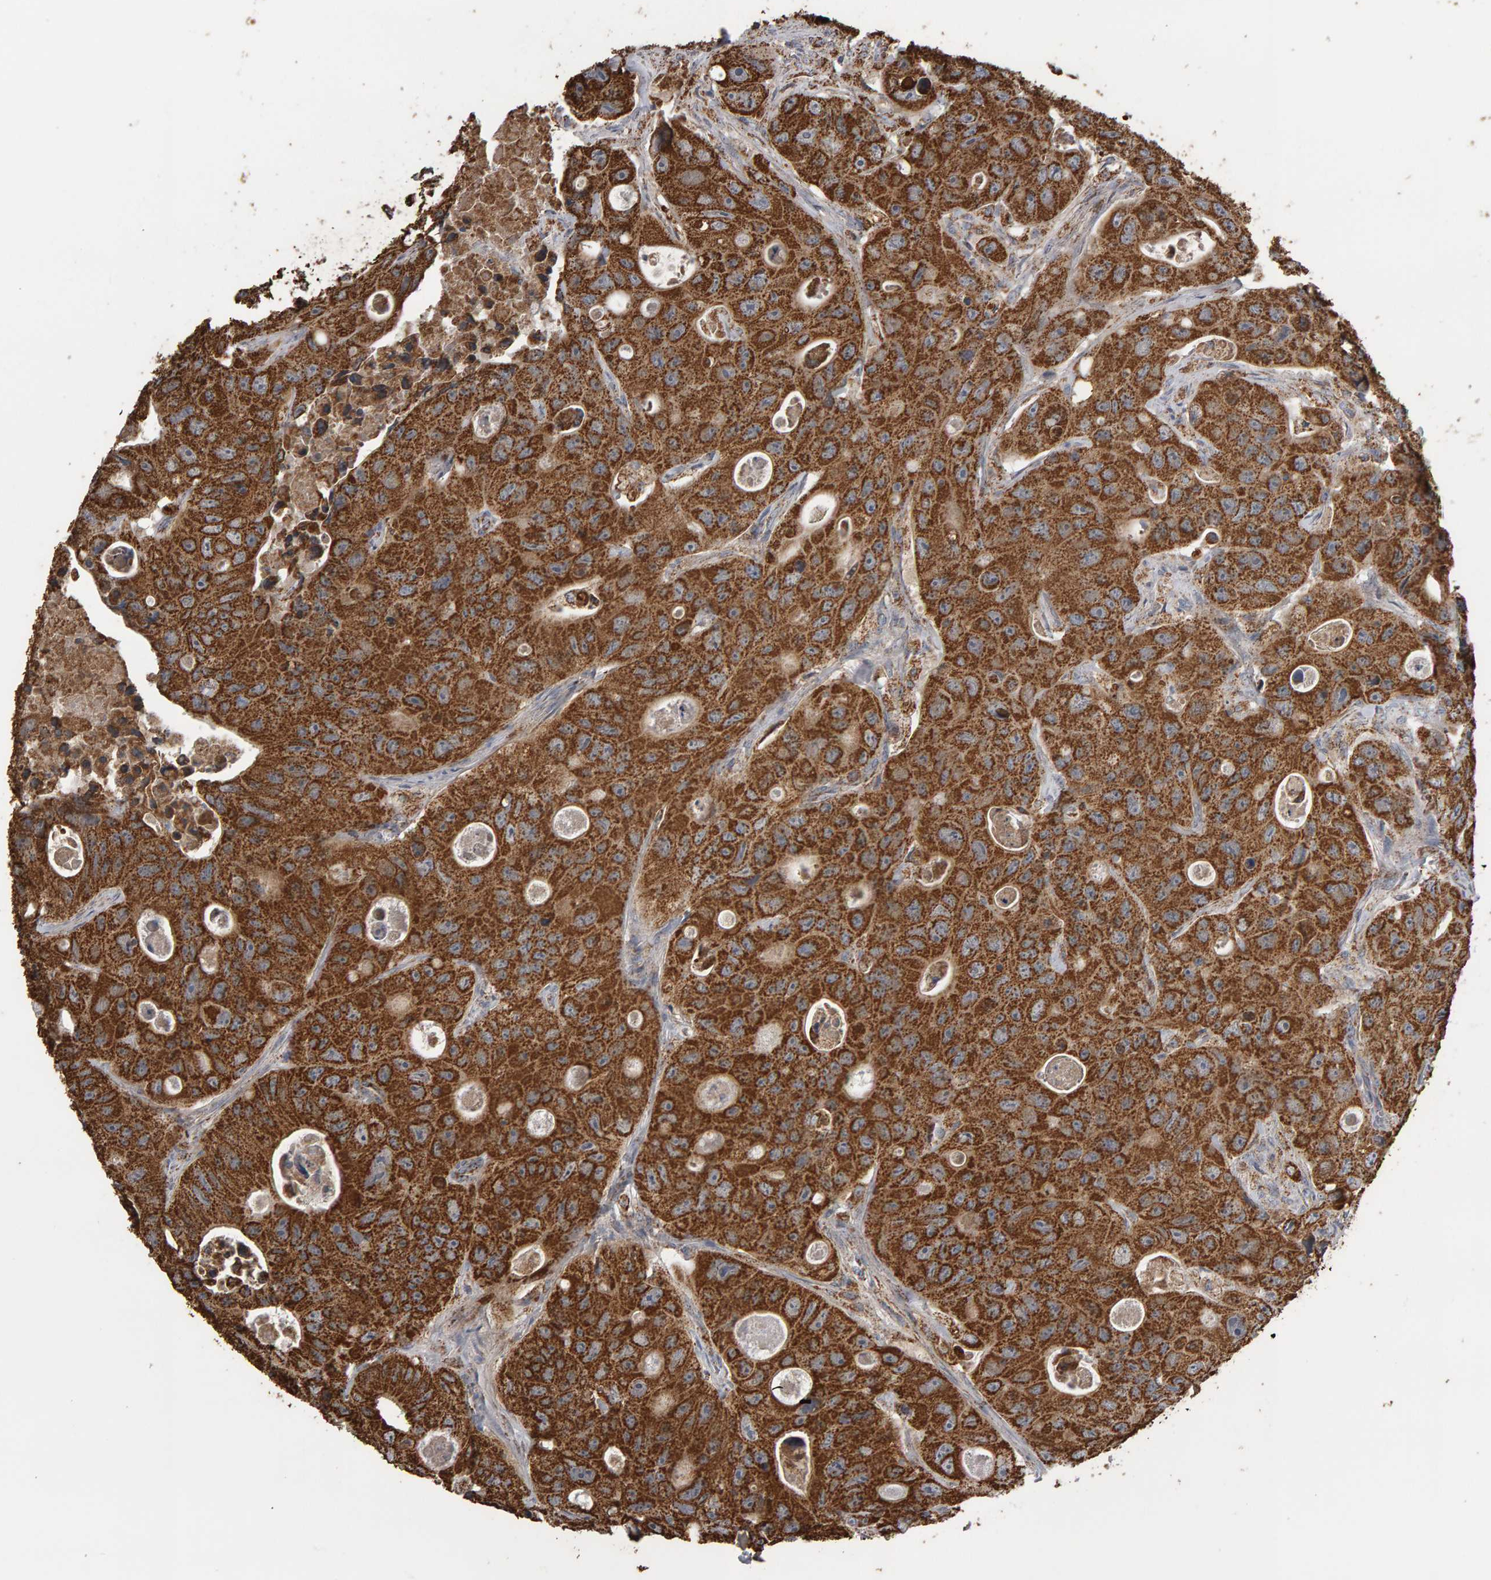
{"staining": {"intensity": "strong", "quantity": ">75%", "location": "cytoplasmic/membranous"}, "tissue": "colorectal cancer", "cell_type": "Tumor cells", "image_type": "cancer", "snomed": [{"axis": "morphology", "description": "Adenocarcinoma, NOS"}, {"axis": "topography", "description": "Colon"}], "caption": "A histopathology image showing strong cytoplasmic/membranous staining in approximately >75% of tumor cells in adenocarcinoma (colorectal), as visualized by brown immunohistochemical staining.", "gene": "TOM1L1", "patient": {"sex": "female", "age": 46}}